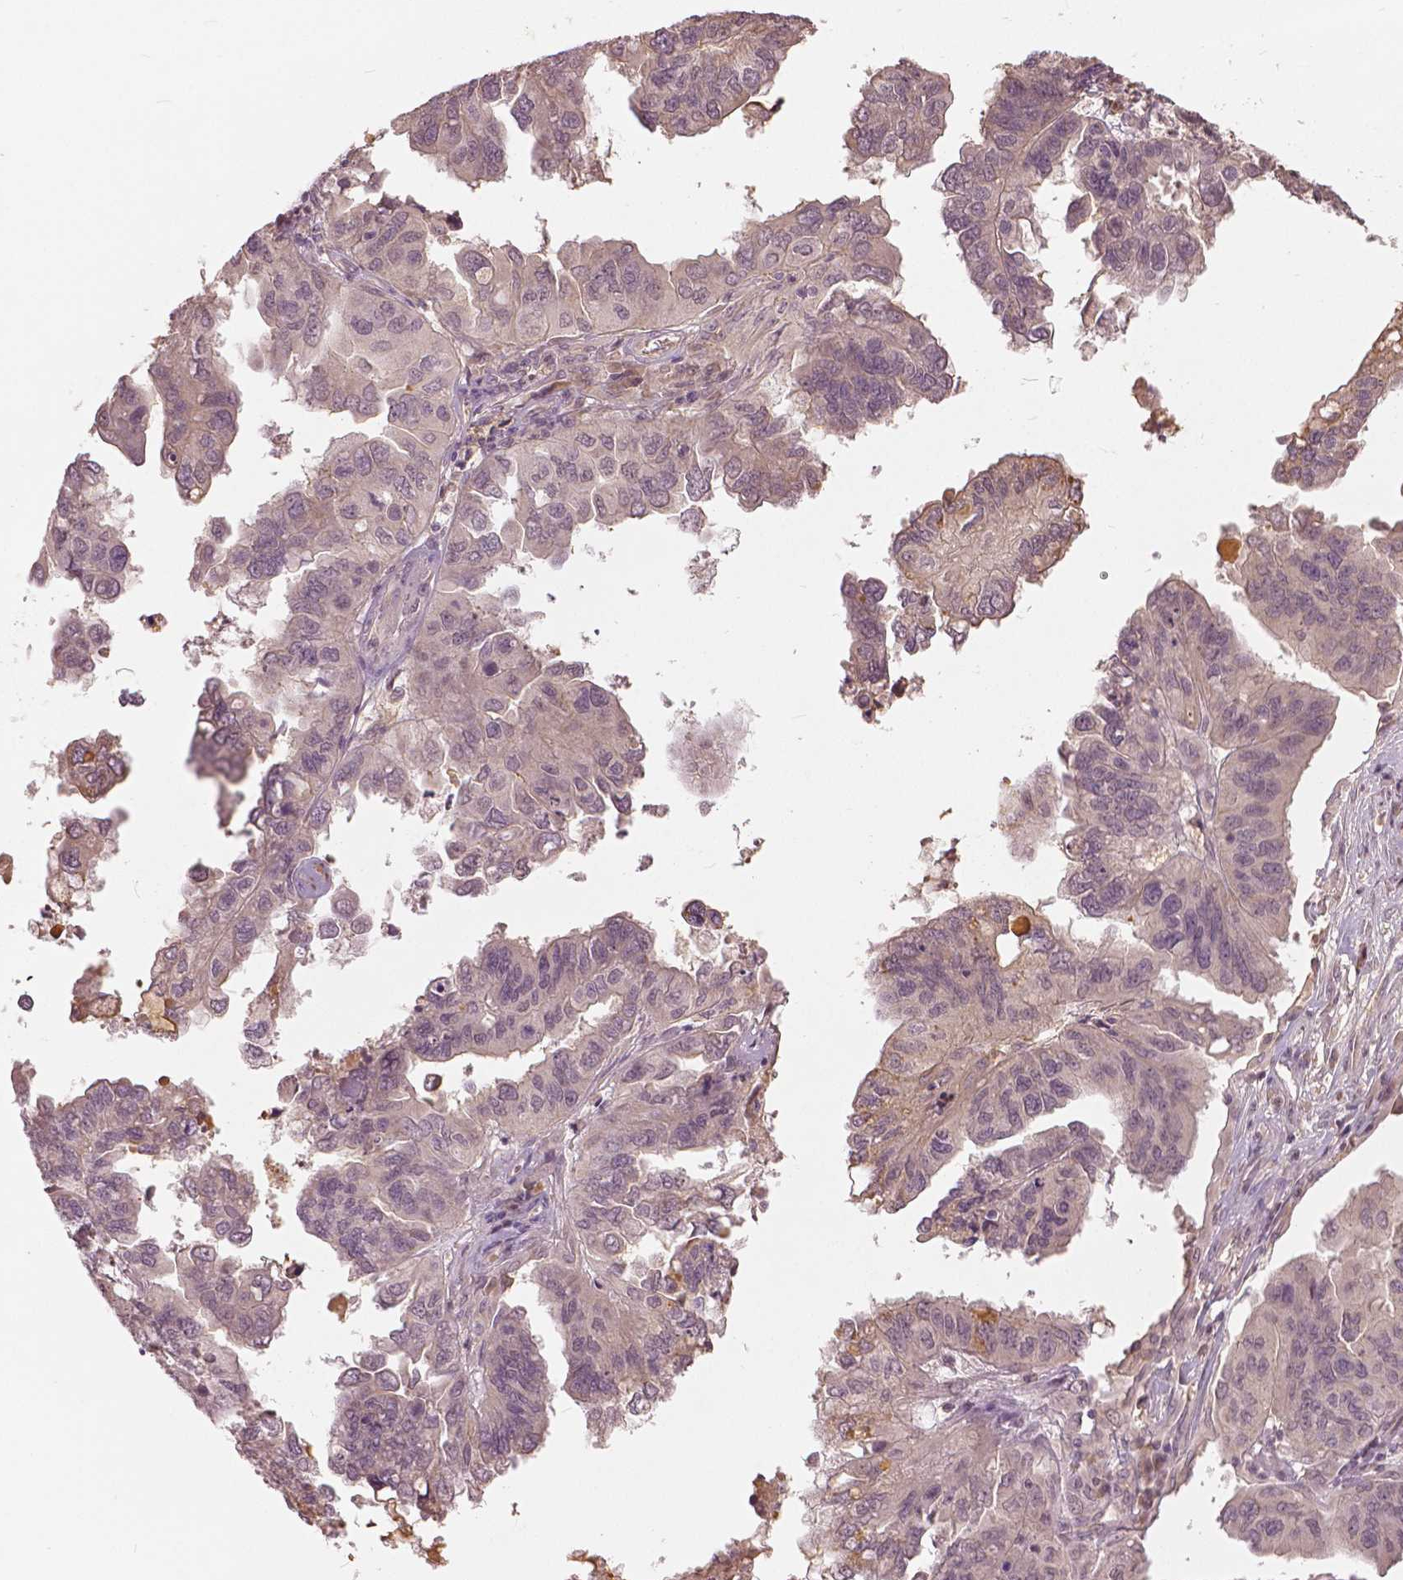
{"staining": {"intensity": "weak", "quantity": "<25%", "location": "nuclear"}, "tissue": "ovarian cancer", "cell_type": "Tumor cells", "image_type": "cancer", "snomed": [{"axis": "morphology", "description": "Cystadenocarcinoma, serous, NOS"}, {"axis": "topography", "description": "Ovary"}], "caption": "This is an immunohistochemistry (IHC) image of human ovarian cancer (serous cystadenocarcinoma). There is no staining in tumor cells.", "gene": "ANGPTL4", "patient": {"sex": "female", "age": 79}}